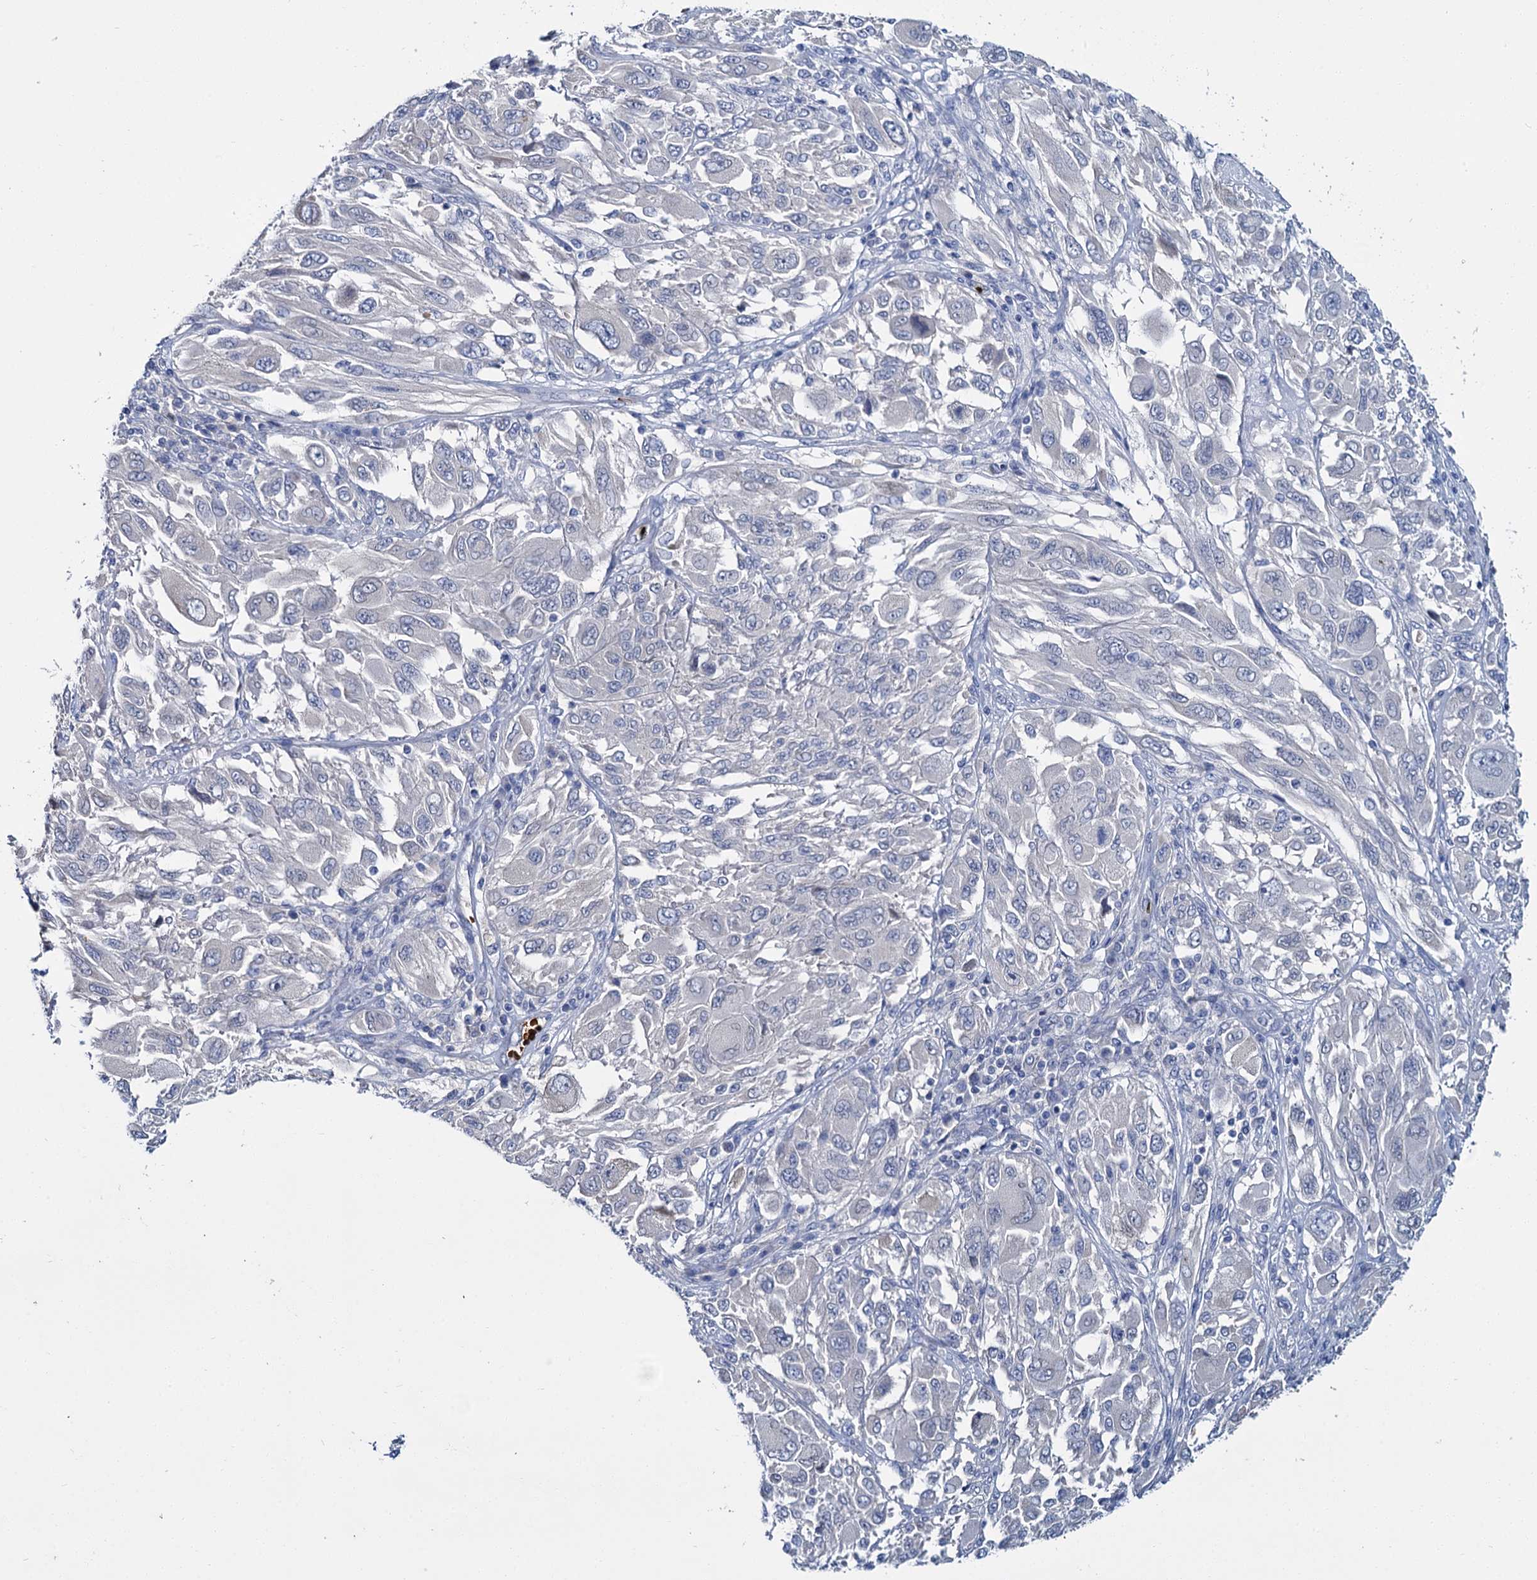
{"staining": {"intensity": "negative", "quantity": "none", "location": "none"}, "tissue": "melanoma", "cell_type": "Tumor cells", "image_type": "cancer", "snomed": [{"axis": "morphology", "description": "Malignant melanoma, NOS"}, {"axis": "topography", "description": "Skin"}], "caption": "Melanoma stained for a protein using immunohistochemistry exhibits no expression tumor cells.", "gene": "ATG2A", "patient": {"sex": "female", "age": 91}}